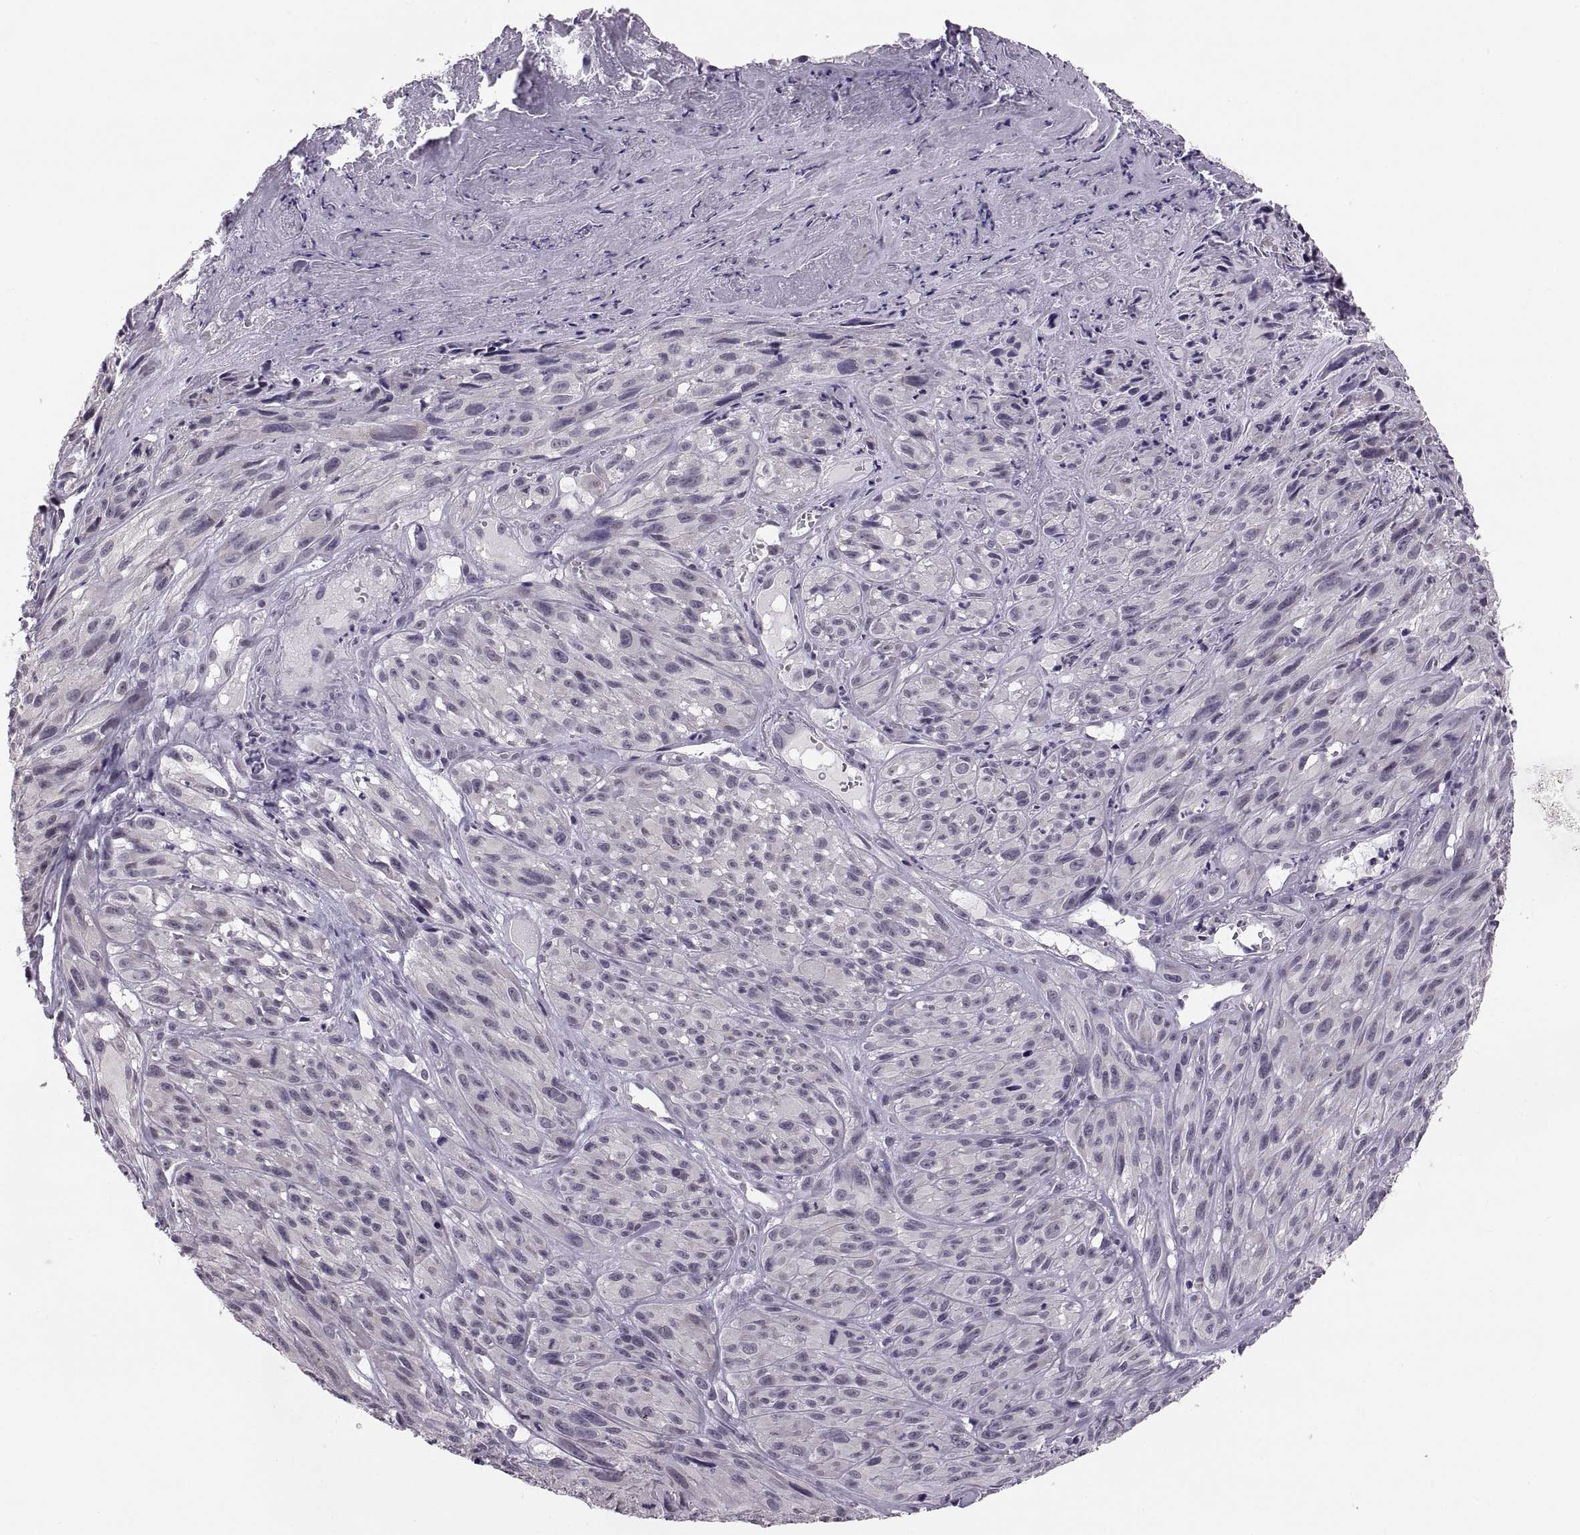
{"staining": {"intensity": "negative", "quantity": "none", "location": "none"}, "tissue": "melanoma", "cell_type": "Tumor cells", "image_type": "cancer", "snomed": [{"axis": "morphology", "description": "Malignant melanoma, NOS"}, {"axis": "topography", "description": "Skin"}], "caption": "An immunohistochemistry (IHC) micrograph of melanoma is shown. There is no staining in tumor cells of melanoma. Nuclei are stained in blue.", "gene": "ADH6", "patient": {"sex": "male", "age": 51}}